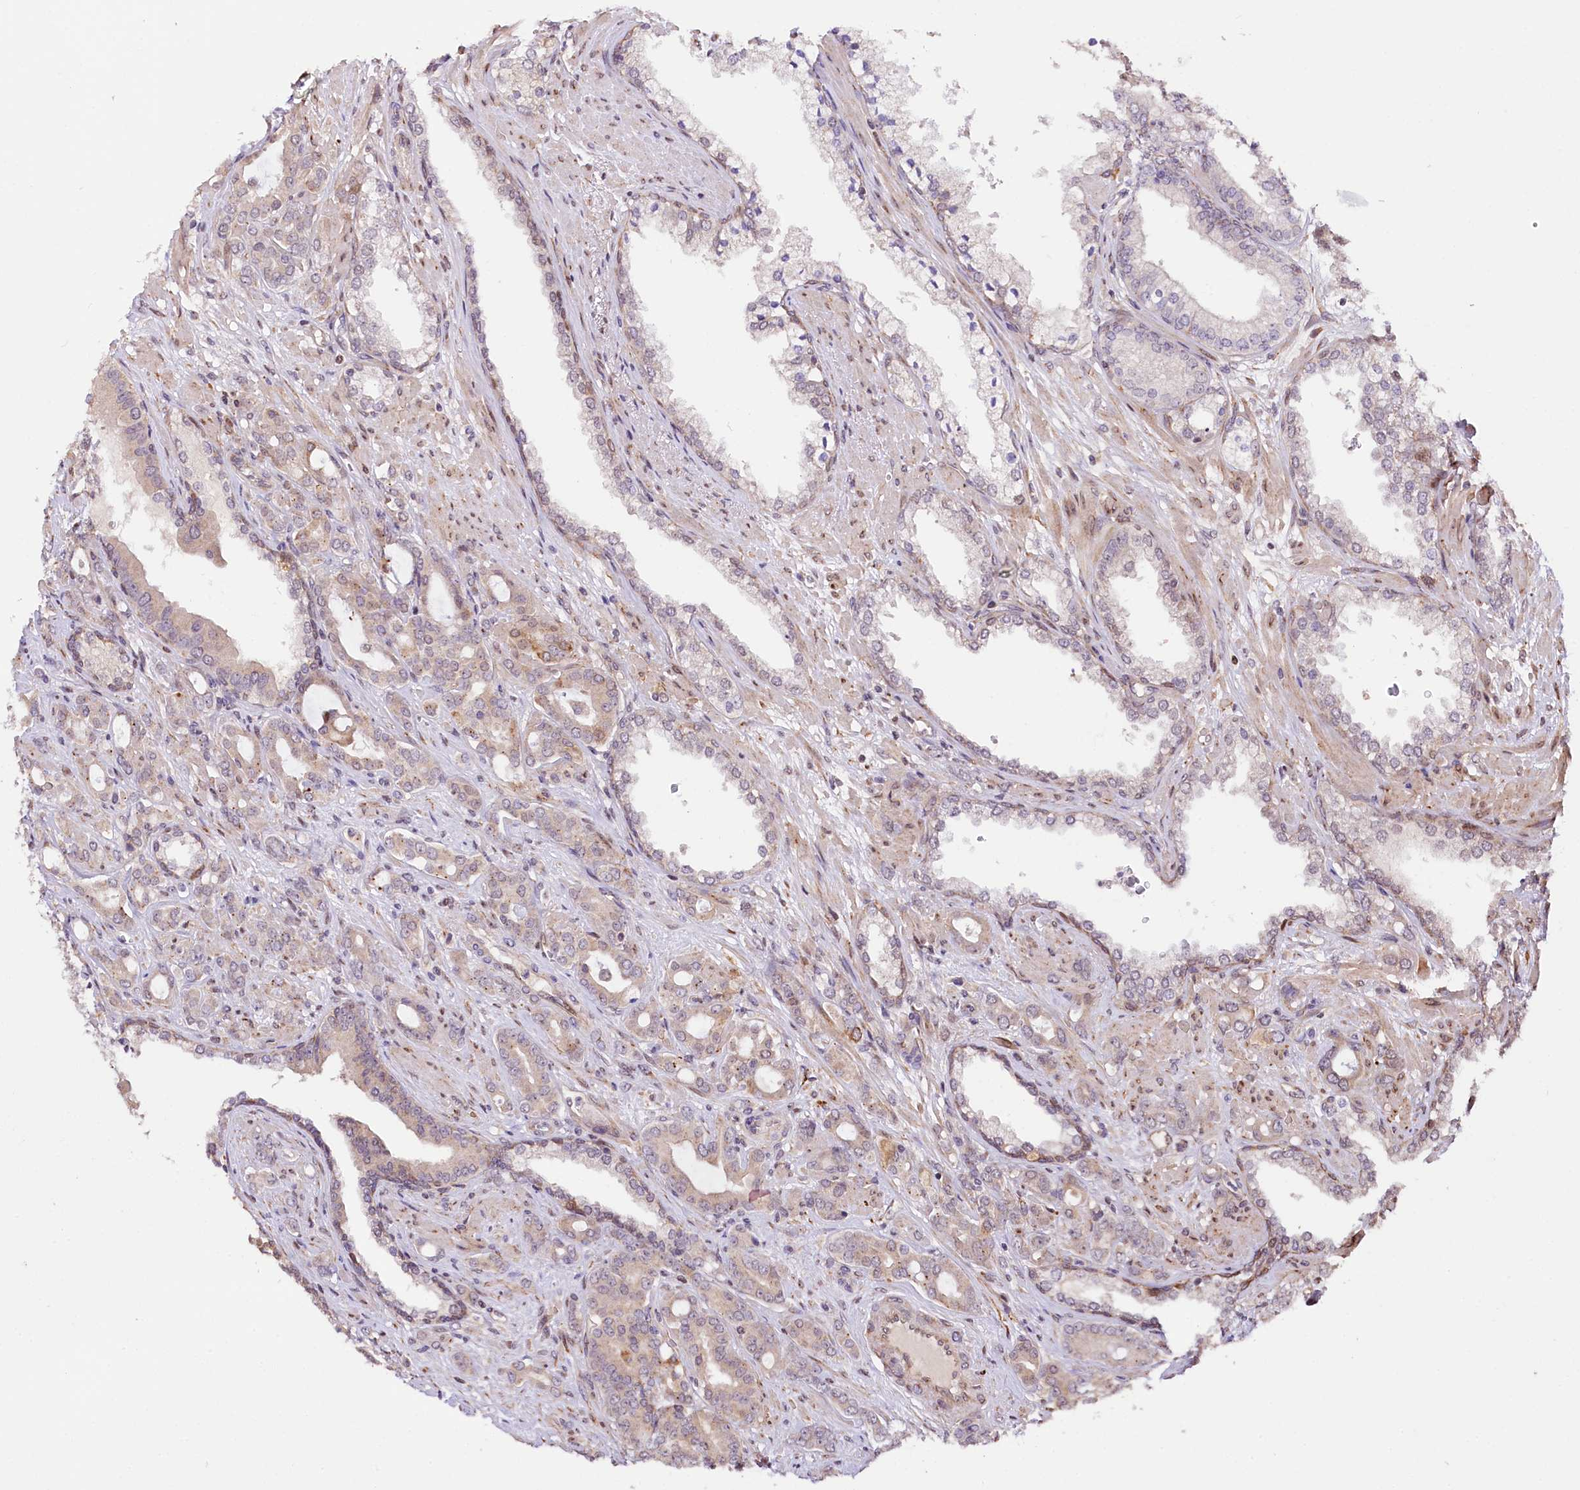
{"staining": {"intensity": "weak", "quantity": "<25%", "location": "cytoplasmic/membranous"}, "tissue": "prostate cancer", "cell_type": "Tumor cells", "image_type": "cancer", "snomed": [{"axis": "morphology", "description": "Adenocarcinoma, High grade"}, {"axis": "topography", "description": "Prostate"}], "caption": "Tumor cells are negative for protein expression in human high-grade adenocarcinoma (prostate).", "gene": "CUTC", "patient": {"sex": "male", "age": 72}}